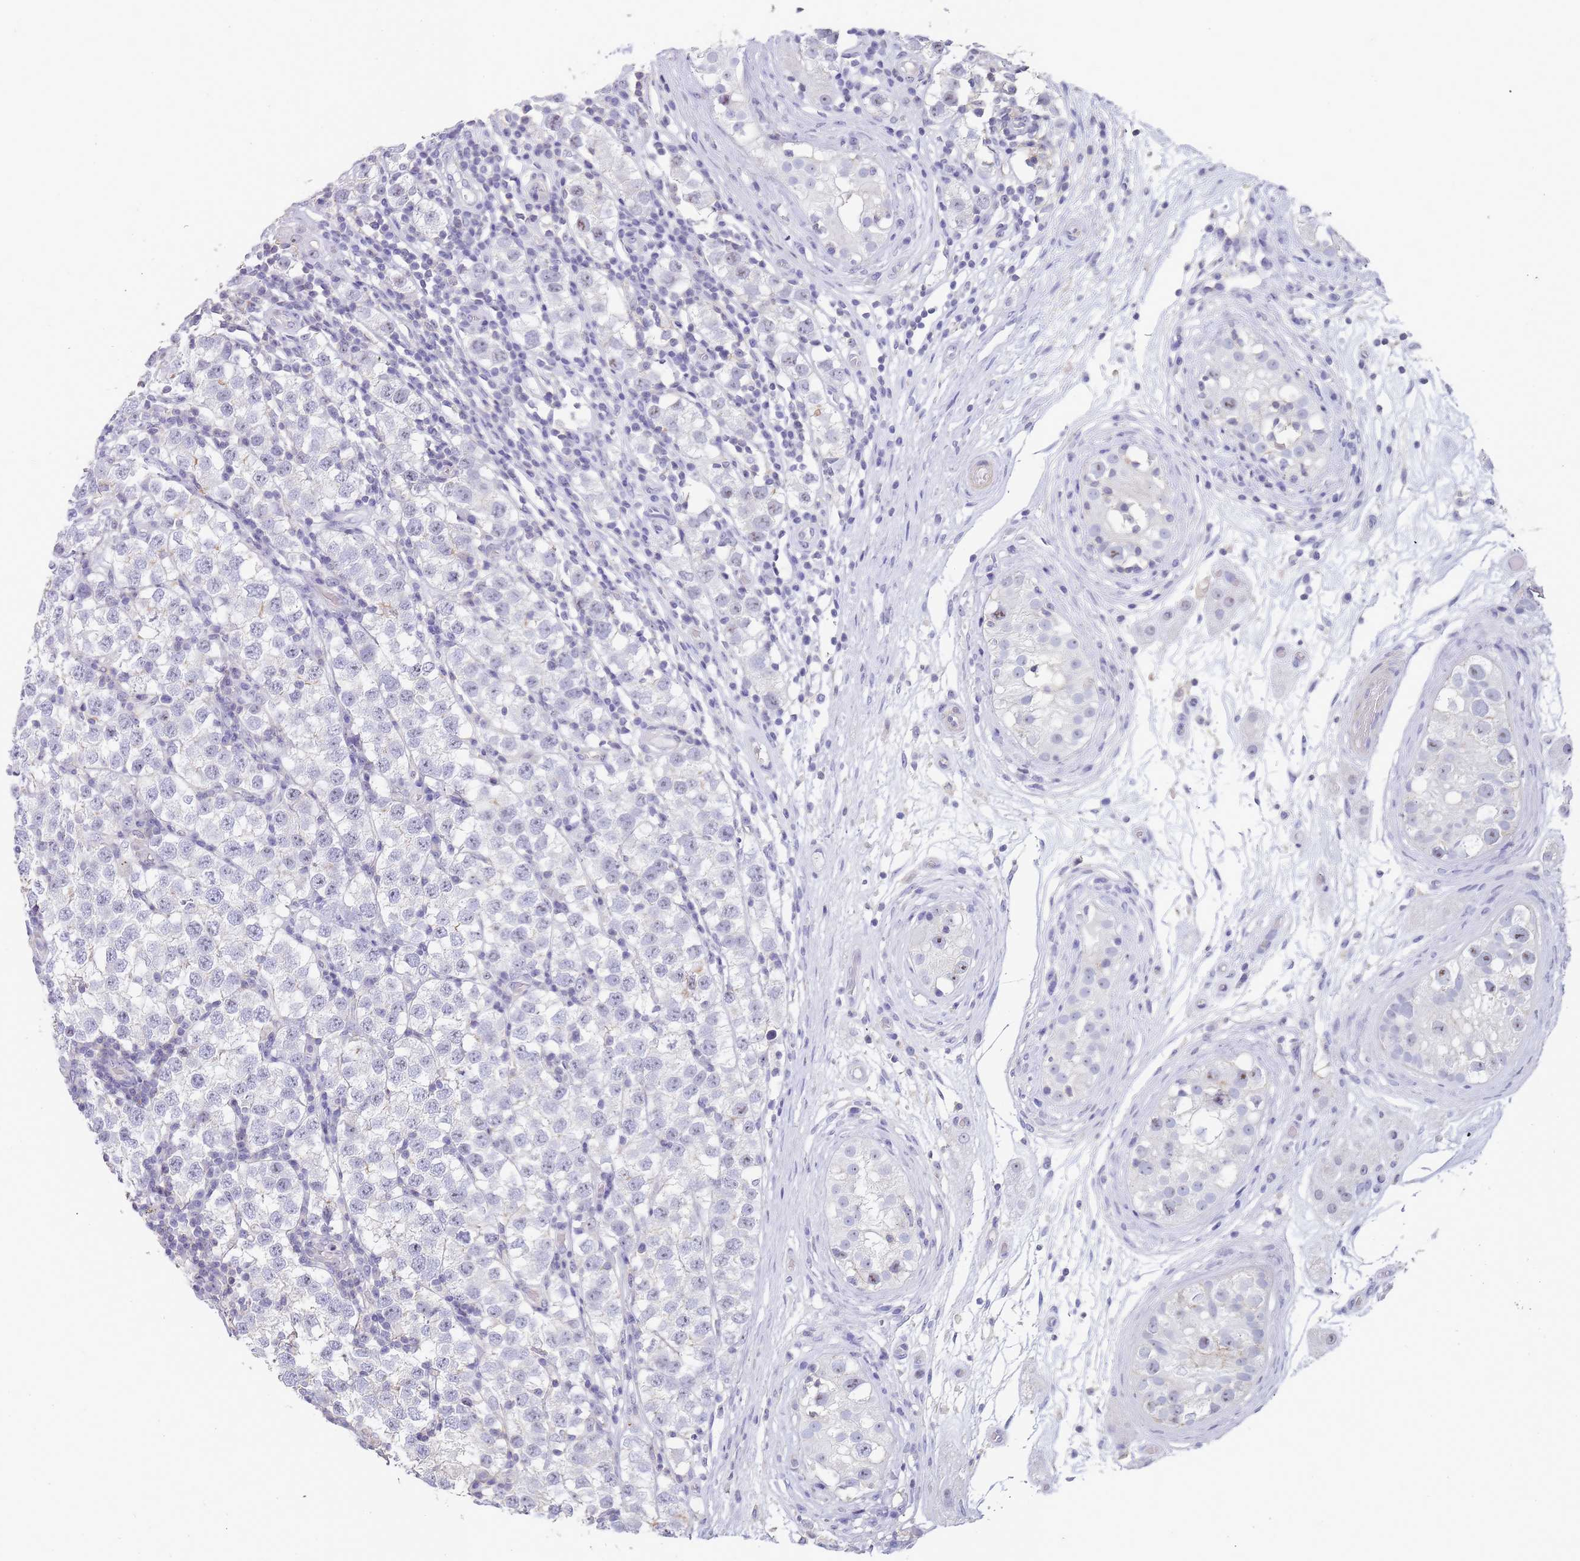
{"staining": {"intensity": "negative", "quantity": "none", "location": "none"}, "tissue": "testis cancer", "cell_type": "Tumor cells", "image_type": "cancer", "snomed": [{"axis": "morphology", "description": "Seminoma, NOS"}, {"axis": "topography", "description": "Testis"}], "caption": "IHC of human testis cancer (seminoma) shows no positivity in tumor cells.", "gene": "NOP14", "patient": {"sex": "male", "age": 34}}